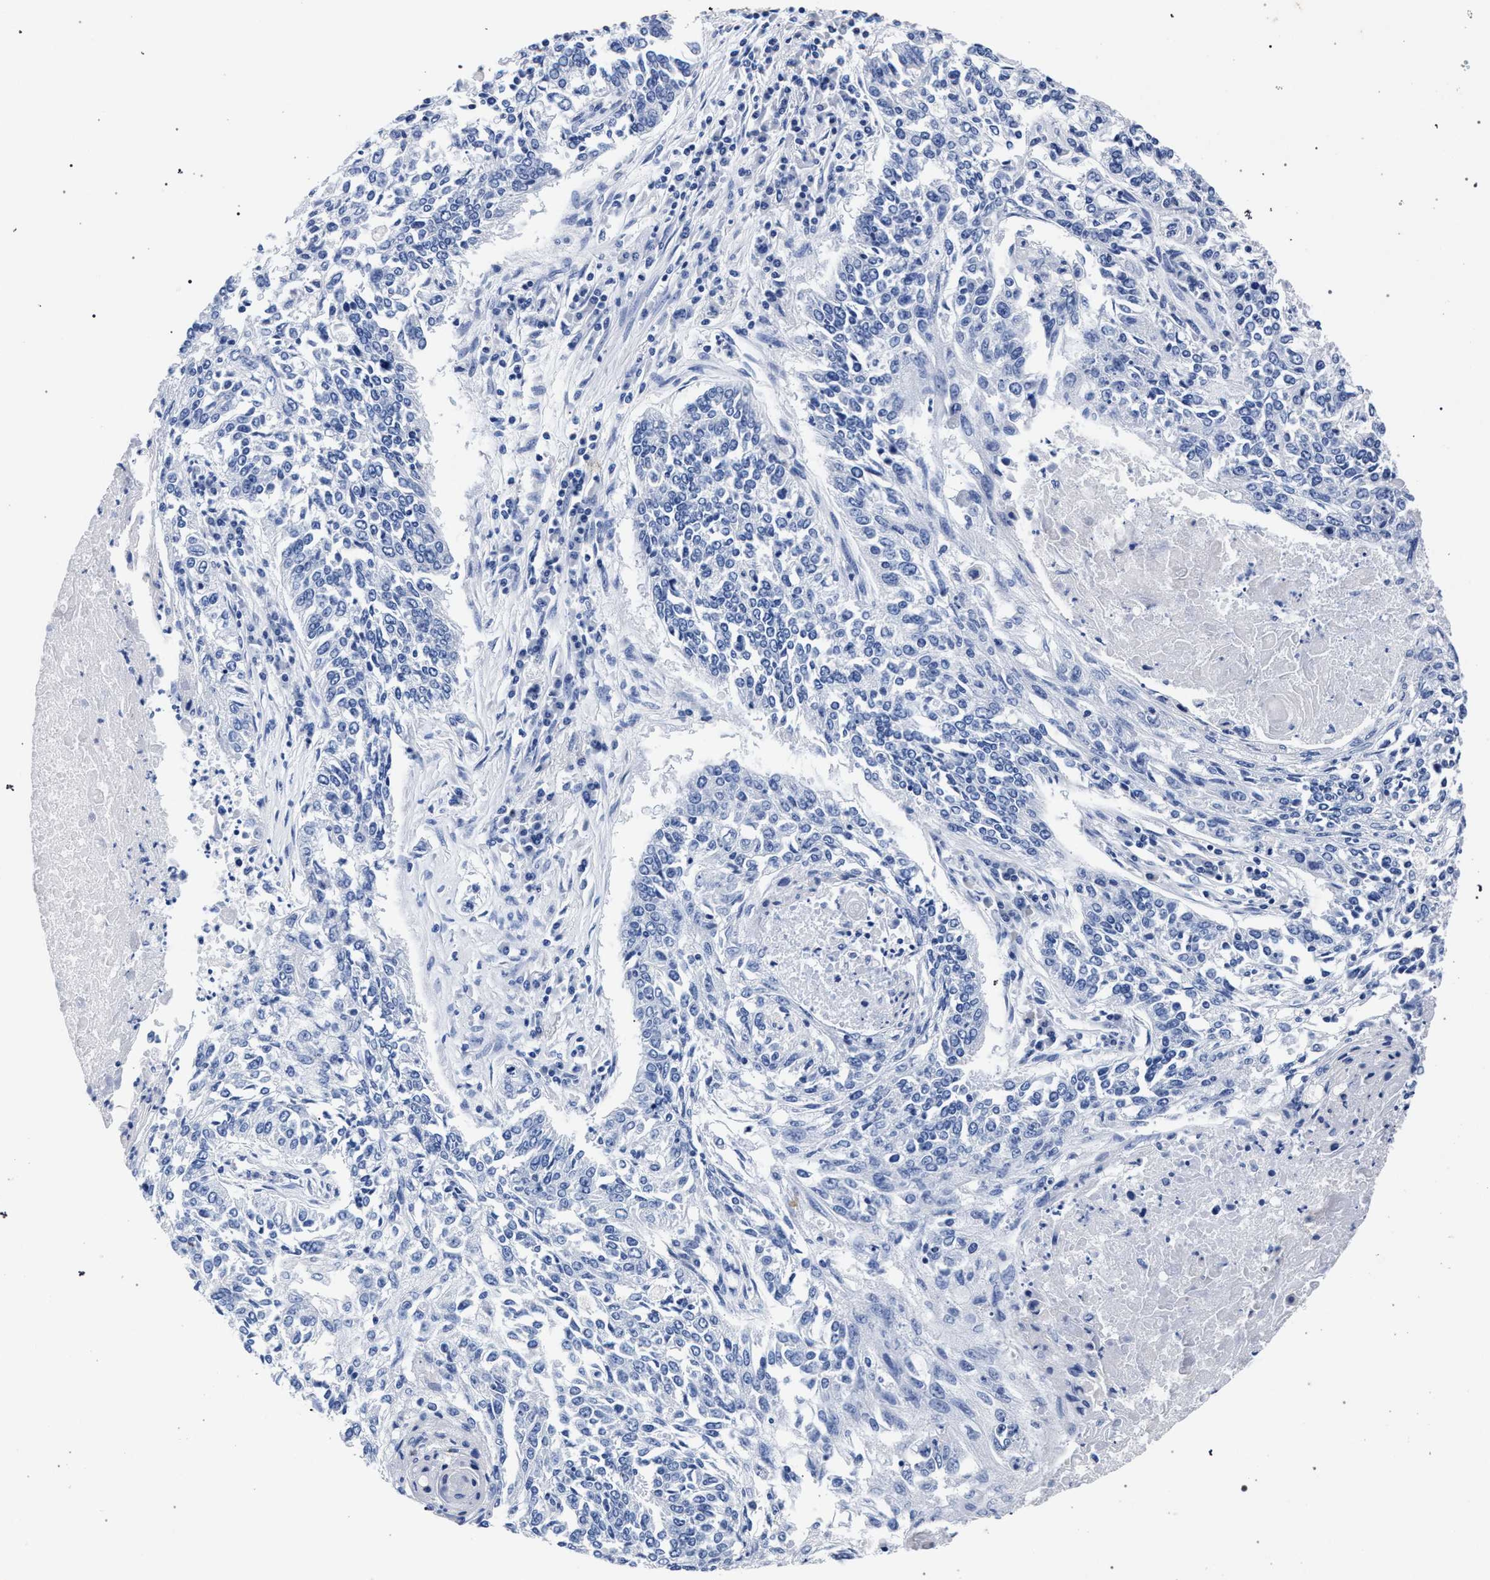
{"staining": {"intensity": "negative", "quantity": "none", "location": "none"}, "tissue": "lung cancer", "cell_type": "Tumor cells", "image_type": "cancer", "snomed": [{"axis": "morphology", "description": "Normal tissue, NOS"}, {"axis": "morphology", "description": "Squamous cell carcinoma, NOS"}, {"axis": "topography", "description": "Cartilage tissue"}, {"axis": "topography", "description": "Bronchus"}, {"axis": "topography", "description": "Lung"}], "caption": "Tumor cells show no significant protein staining in lung cancer.", "gene": "AKAP4", "patient": {"sex": "female", "age": 49}}